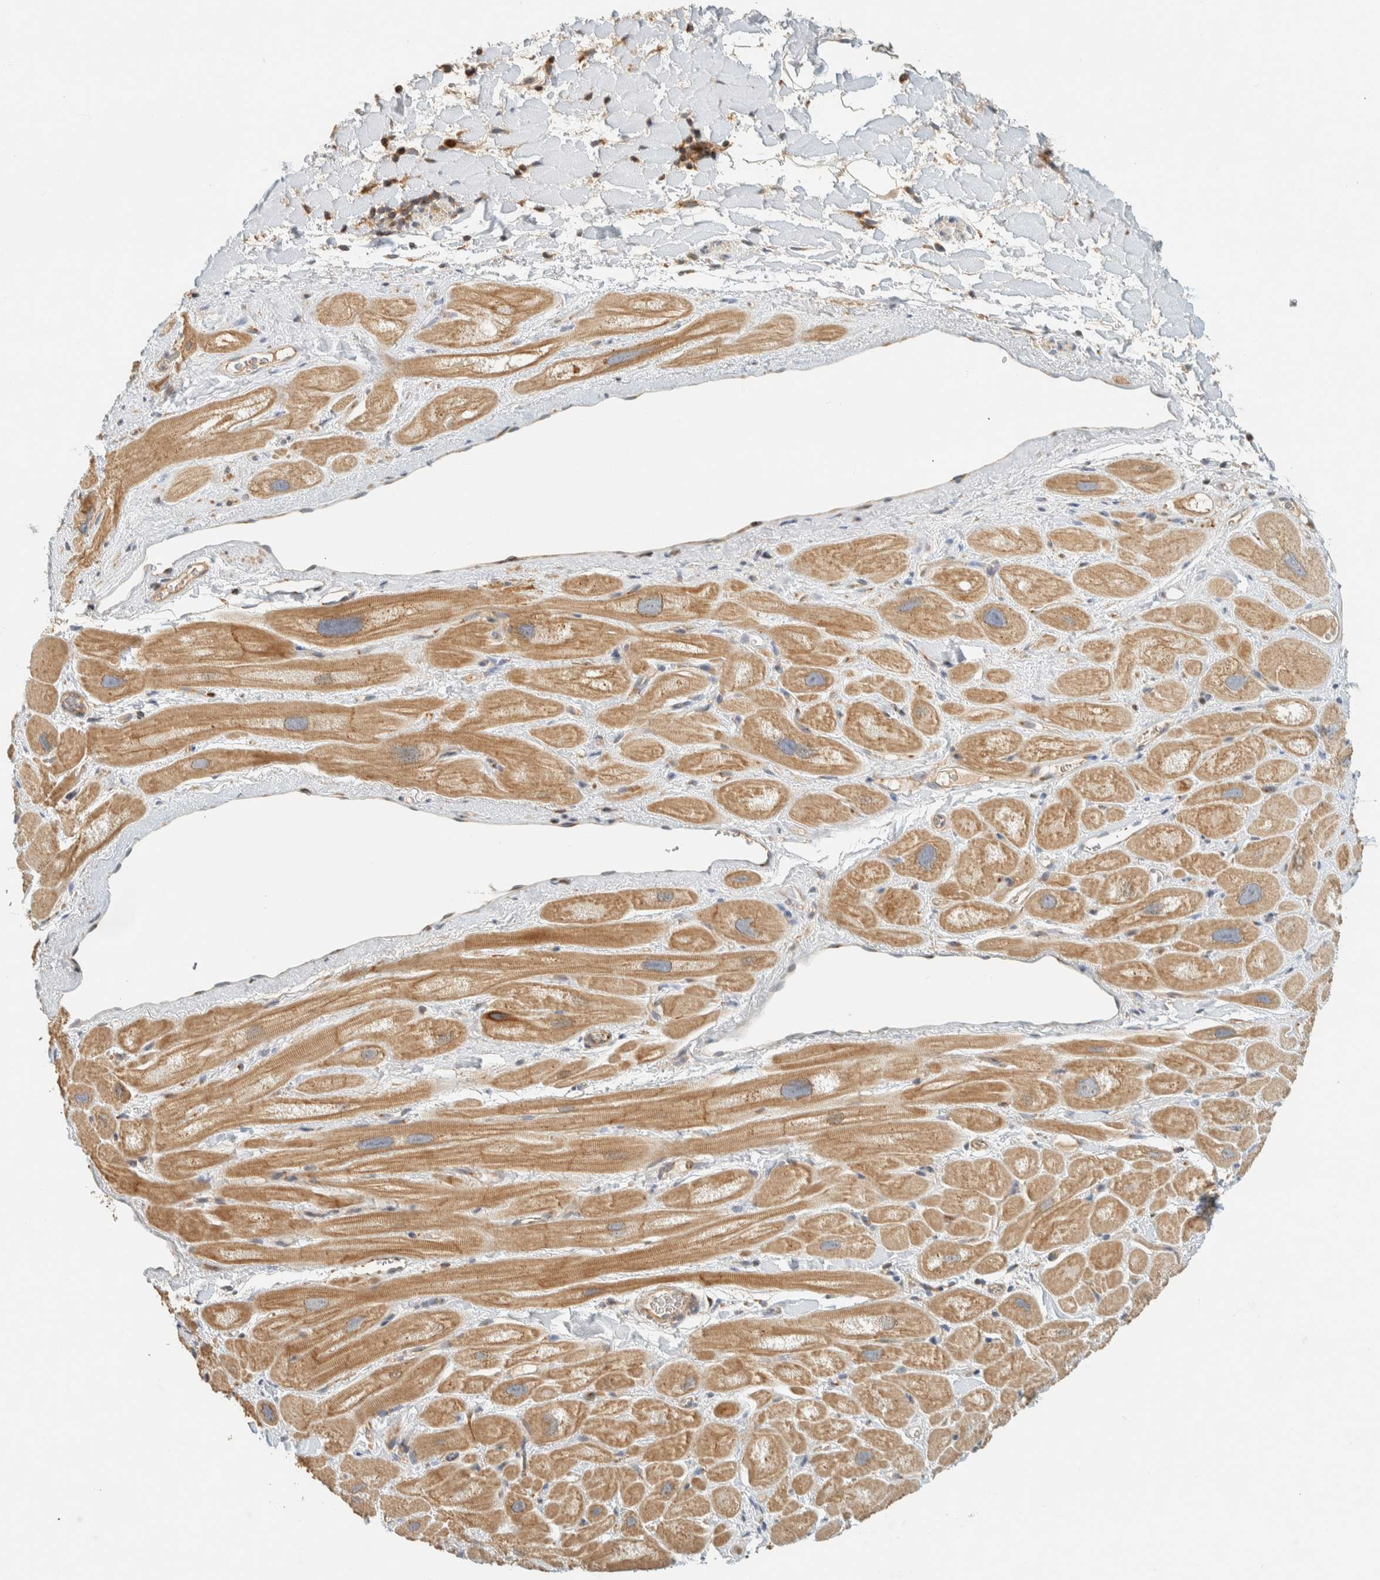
{"staining": {"intensity": "moderate", "quantity": "25%-75%", "location": "cytoplasmic/membranous"}, "tissue": "heart muscle", "cell_type": "Cardiomyocytes", "image_type": "normal", "snomed": [{"axis": "morphology", "description": "Normal tissue, NOS"}, {"axis": "topography", "description": "Heart"}], "caption": "IHC histopathology image of benign heart muscle: human heart muscle stained using immunohistochemistry reveals medium levels of moderate protein expression localized specifically in the cytoplasmic/membranous of cardiomyocytes, appearing as a cytoplasmic/membranous brown color.", "gene": "ARFGEF1", "patient": {"sex": "male", "age": 49}}